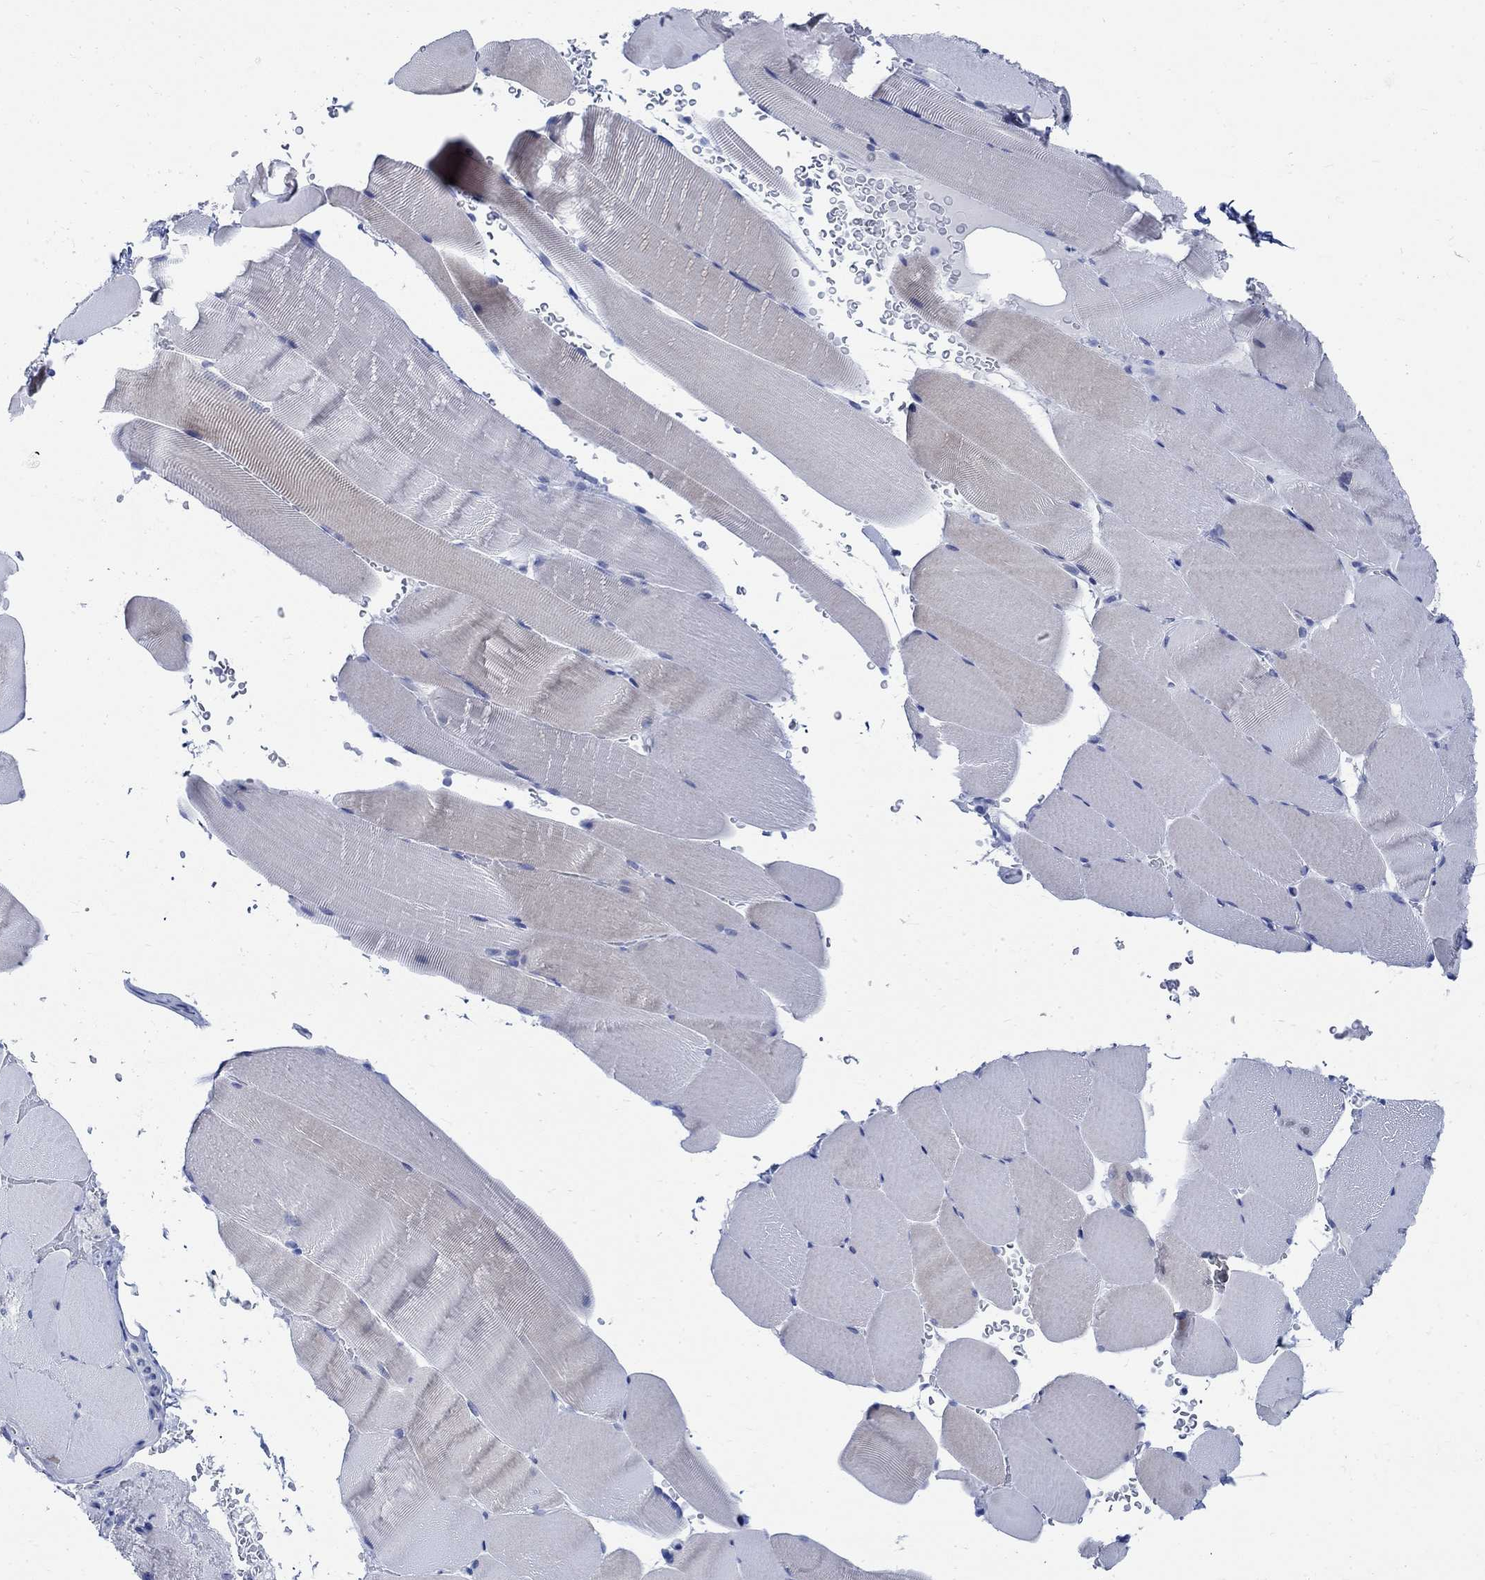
{"staining": {"intensity": "negative", "quantity": "none", "location": "none"}, "tissue": "skeletal muscle", "cell_type": "Myocytes", "image_type": "normal", "snomed": [{"axis": "morphology", "description": "Normal tissue, NOS"}, {"axis": "topography", "description": "Skeletal muscle"}], "caption": "Myocytes are negative for brown protein staining in normal skeletal muscle. (Brightfield microscopy of DAB immunohistochemistry (IHC) at high magnification).", "gene": "CAMK2N1", "patient": {"sex": "female", "age": 37}}